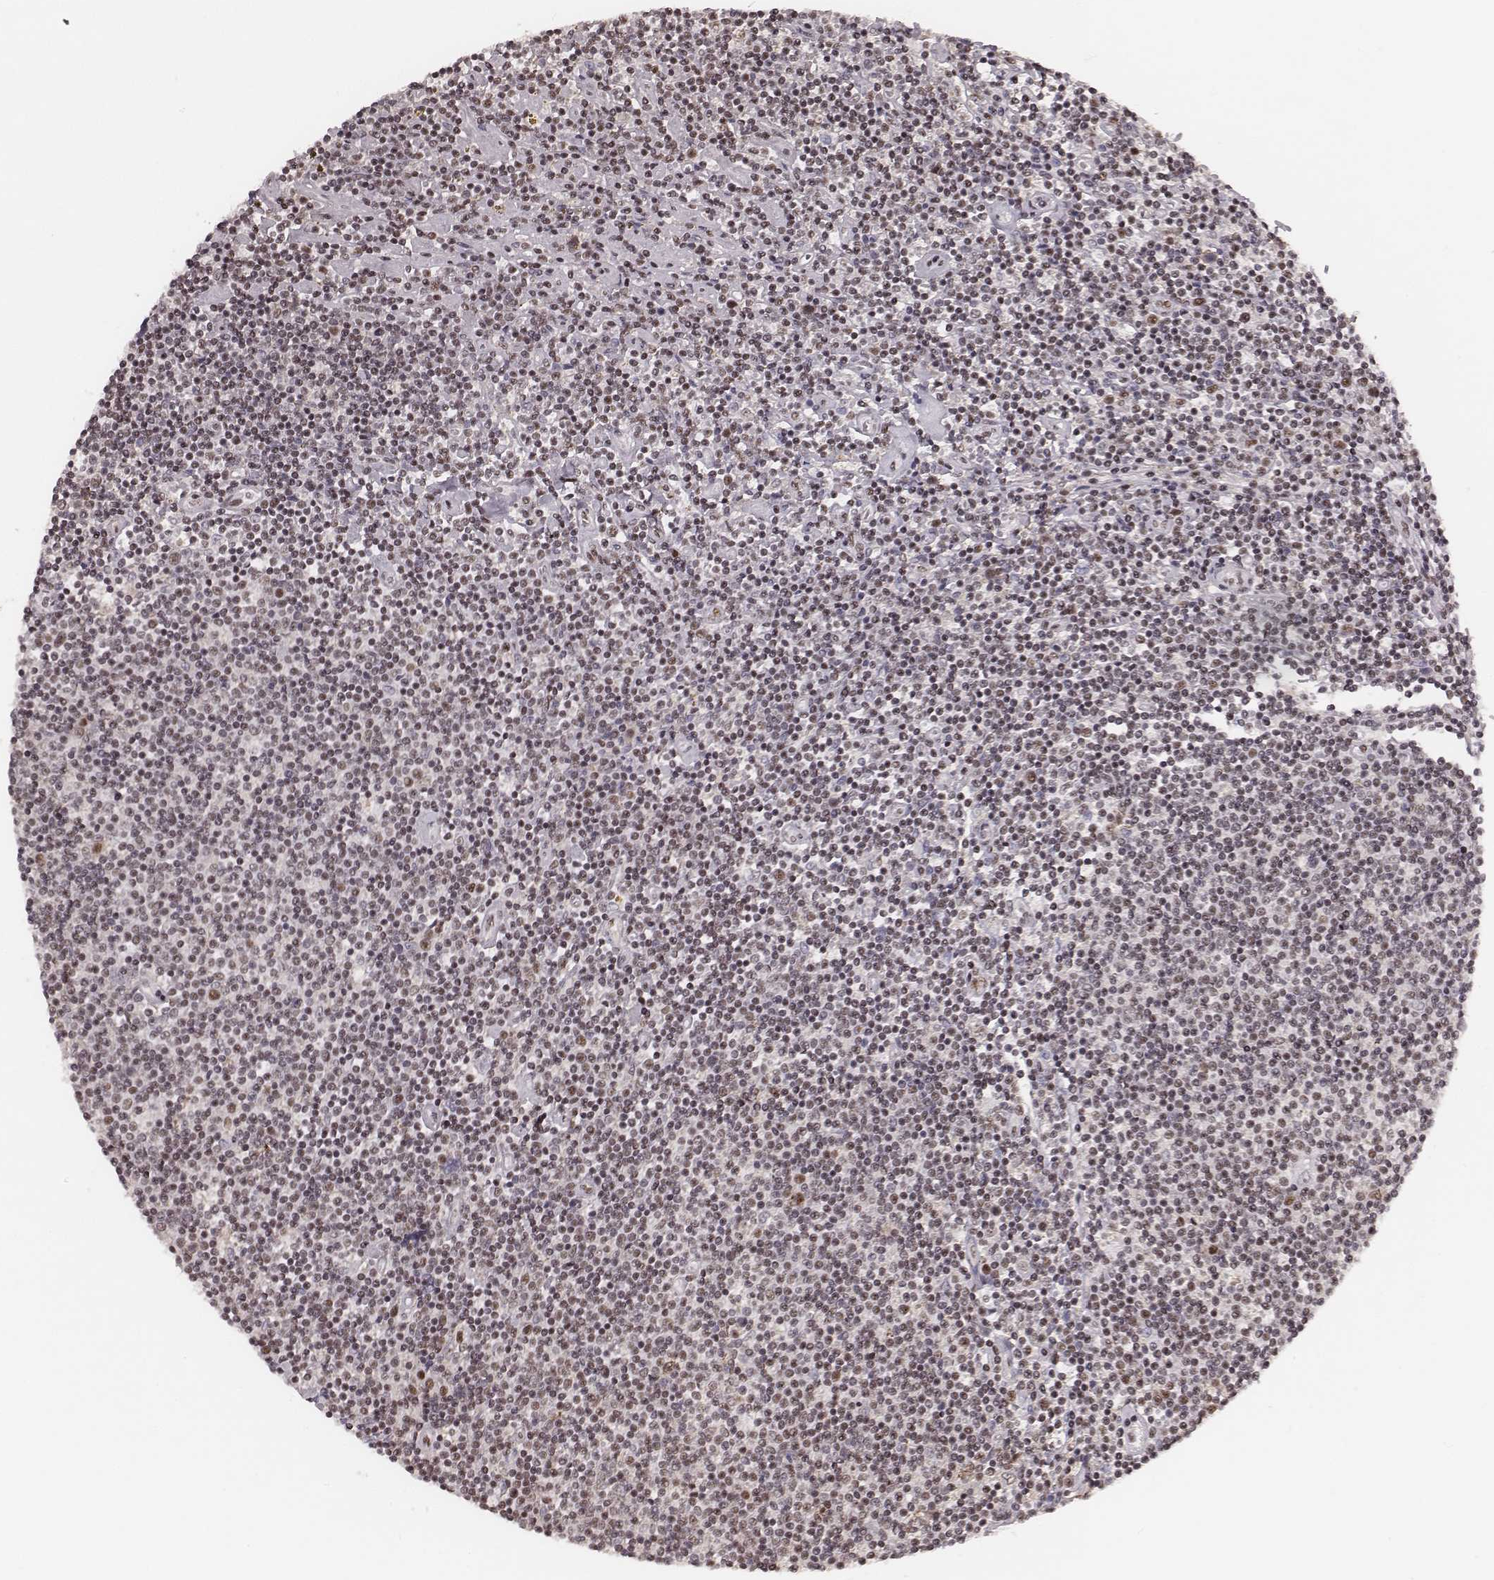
{"staining": {"intensity": "moderate", "quantity": ">75%", "location": "nuclear"}, "tissue": "lymphoma", "cell_type": "Tumor cells", "image_type": "cancer", "snomed": [{"axis": "morphology", "description": "Hodgkin's disease, NOS"}, {"axis": "topography", "description": "Lymph node"}], "caption": "A micrograph showing moderate nuclear positivity in about >75% of tumor cells in lymphoma, as visualized by brown immunohistochemical staining.", "gene": "LUC7L", "patient": {"sex": "male", "age": 40}}